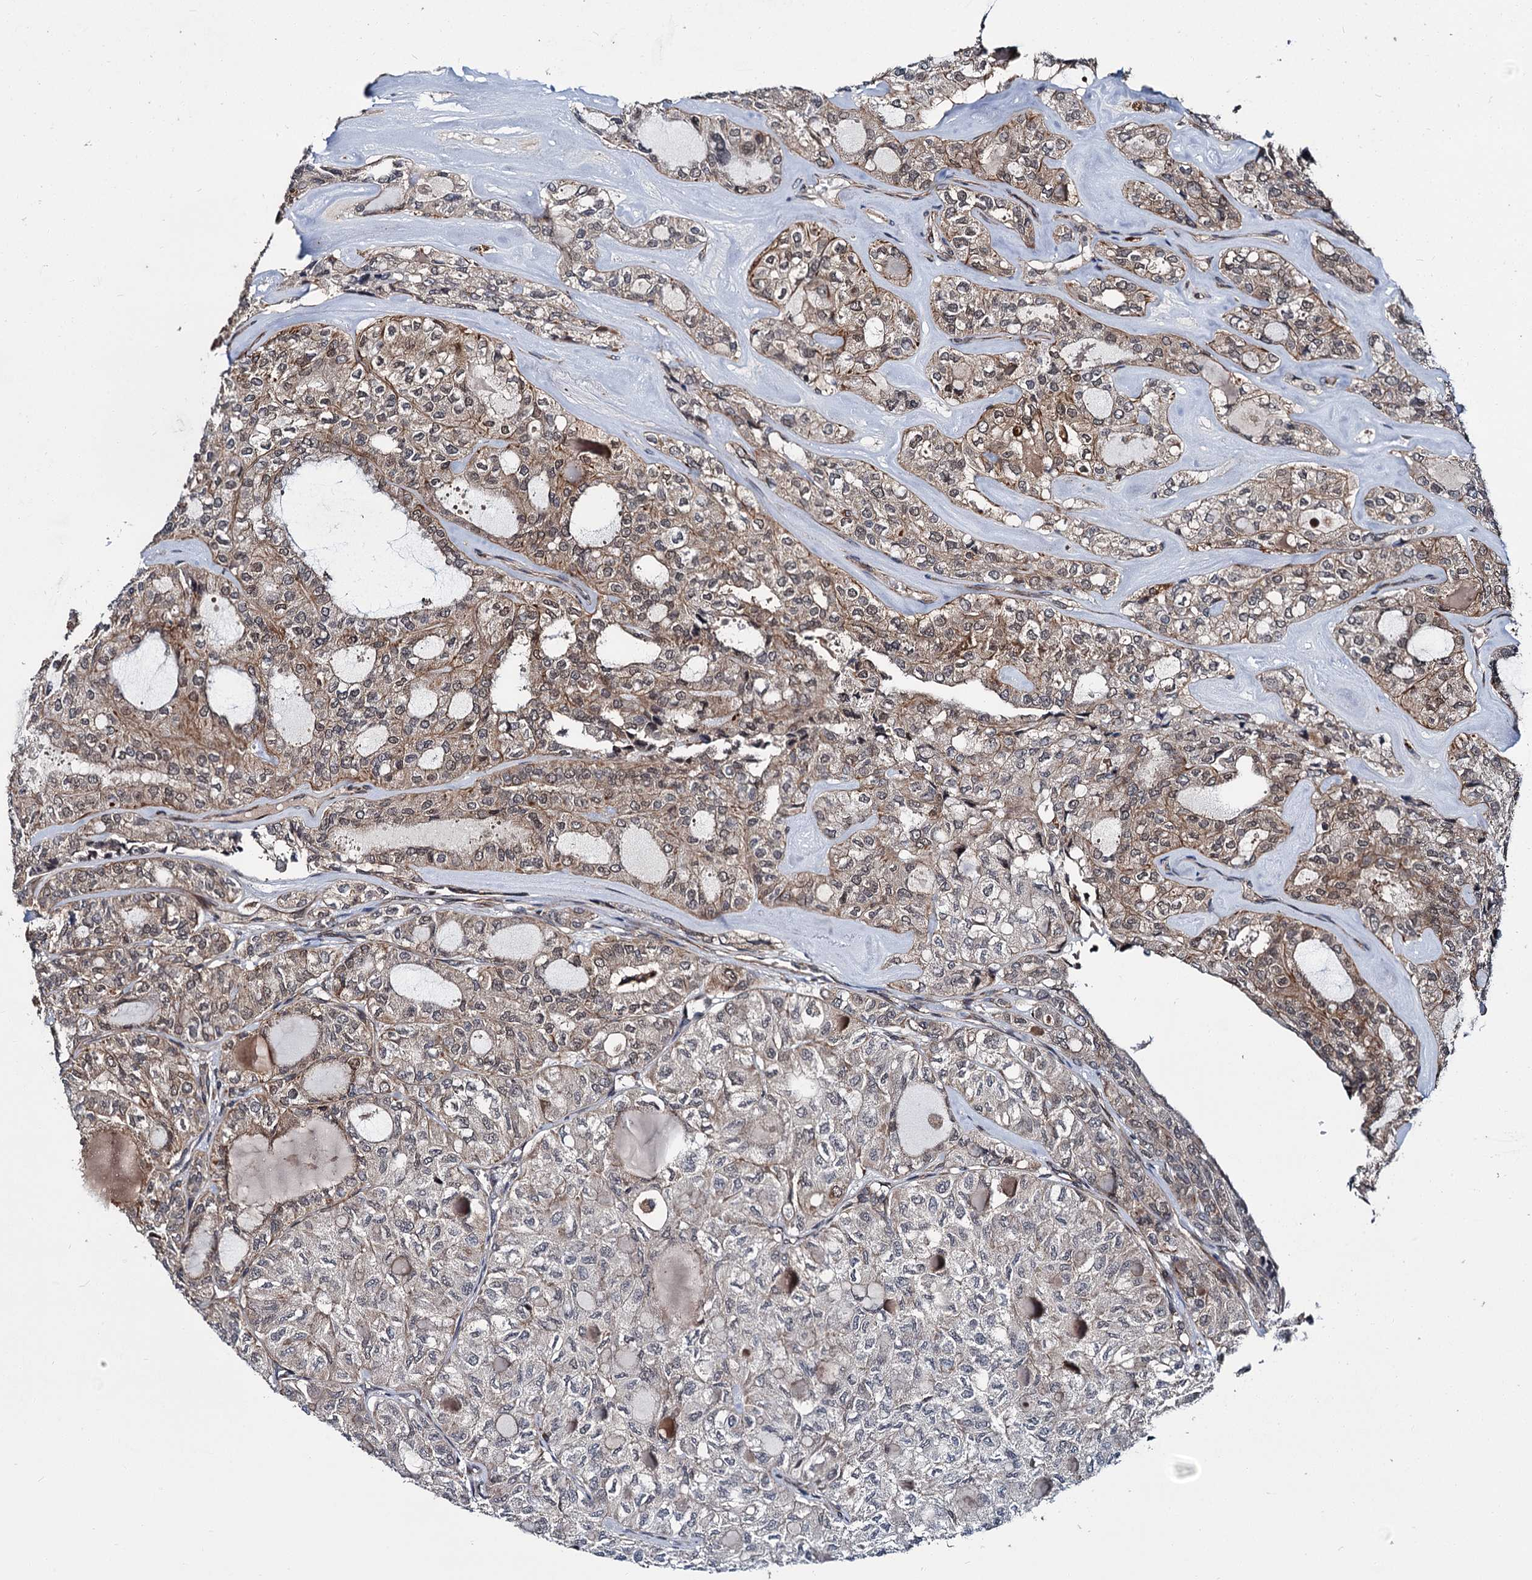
{"staining": {"intensity": "moderate", "quantity": "25%-75%", "location": "cytoplasmic/membranous"}, "tissue": "thyroid cancer", "cell_type": "Tumor cells", "image_type": "cancer", "snomed": [{"axis": "morphology", "description": "Follicular adenoma carcinoma, NOS"}, {"axis": "topography", "description": "Thyroid gland"}], "caption": "An immunohistochemistry (IHC) histopathology image of neoplastic tissue is shown. Protein staining in brown highlights moderate cytoplasmic/membranous positivity in follicular adenoma carcinoma (thyroid) within tumor cells. The staining was performed using DAB to visualize the protein expression in brown, while the nuclei were stained in blue with hematoxylin (Magnification: 20x).", "gene": "ZFYVE19", "patient": {"sex": "male", "age": 75}}